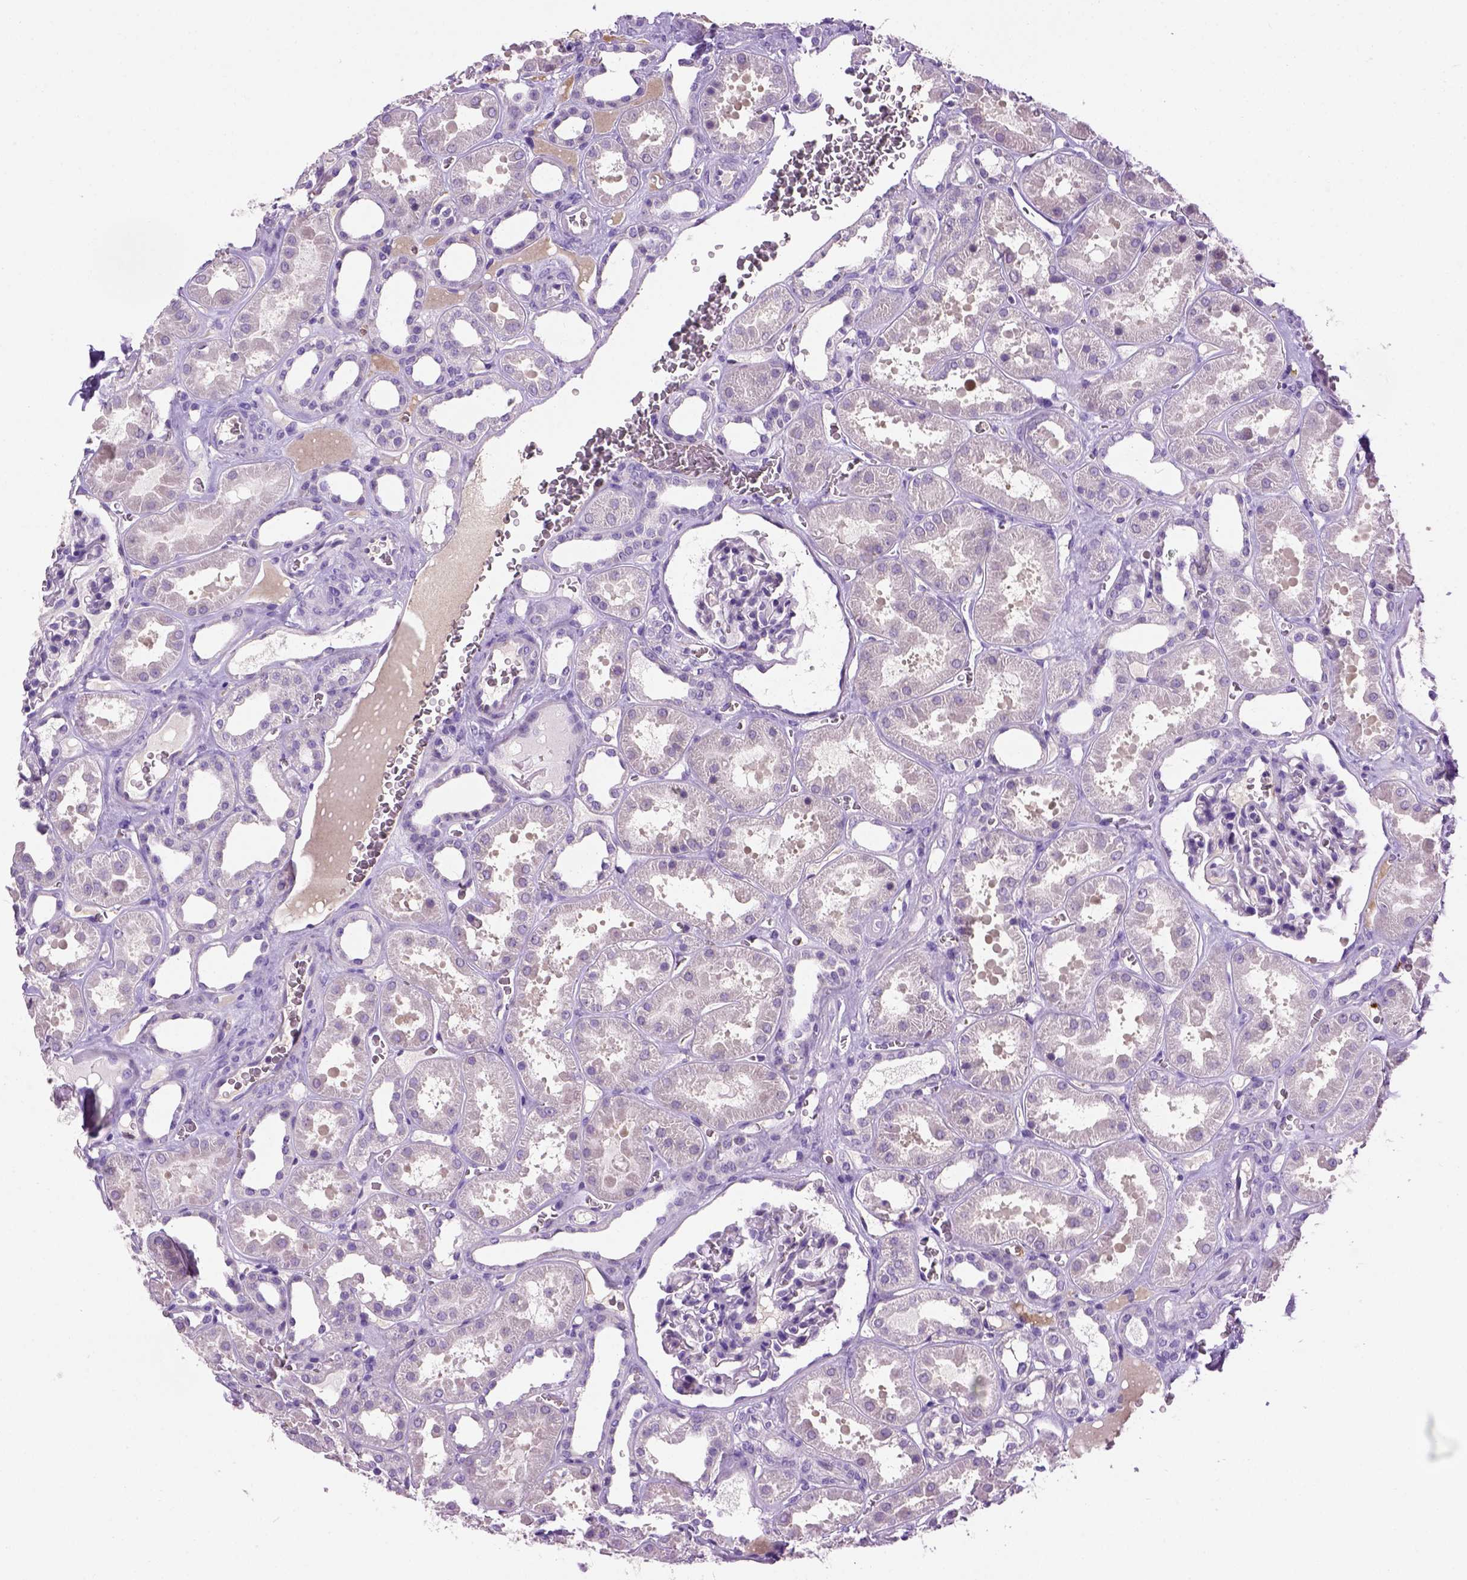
{"staining": {"intensity": "negative", "quantity": "none", "location": "none"}, "tissue": "kidney", "cell_type": "Cells in glomeruli", "image_type": "normal", "snomed": [{"axis": "morphology", "description": "Normal tissue, NOS"}, {"axis": "topography", "description": "Kidney"}], "caption": "High power microscopy micrograph of an IHC micrograph of normal kidney, revealing no significant expression in cells in glomeruli. Nuclei are stained in blue.", "gene": "VWF", "patient": {"sex": "female", "age": 41}}